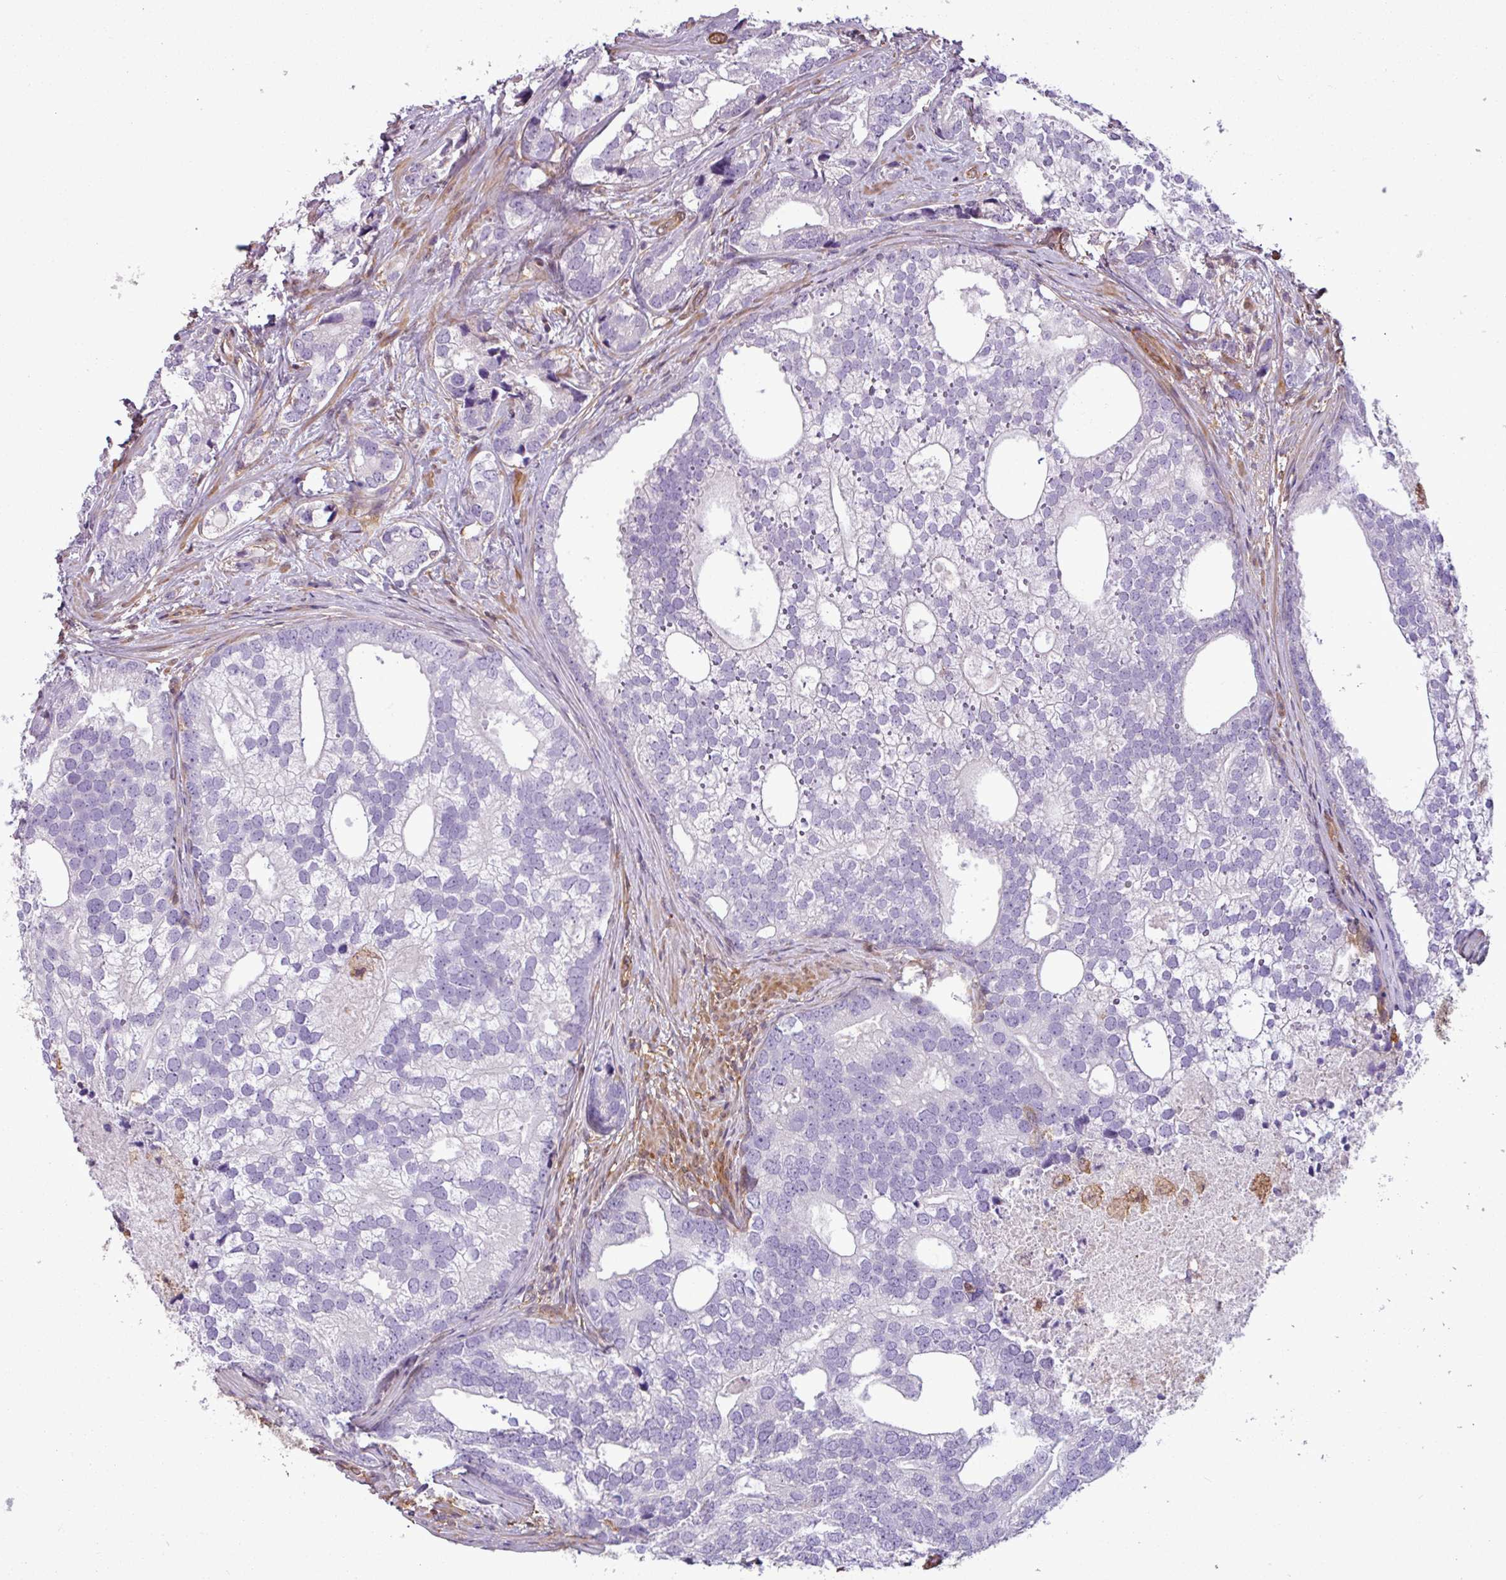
{"staining": {"intensity": "negative", "quantity": "none", "location": "none"}, "tissue": "prostate cancer", "cell_type": "Tumor cells", "image_type": "cancer", "snomed": [{"axis": "morphology", "description": "Adenocarcinoma, High grade"}, {"axis": "topography", "description": "Prostate"}], "caption": "Prostate adenocarcinoma (high-grade) was stained to show a protein in brown. There is no significant expression in tumor cells.", "gene": "SH3BGRL", "patient": {"sex": "male", "age": 75}}